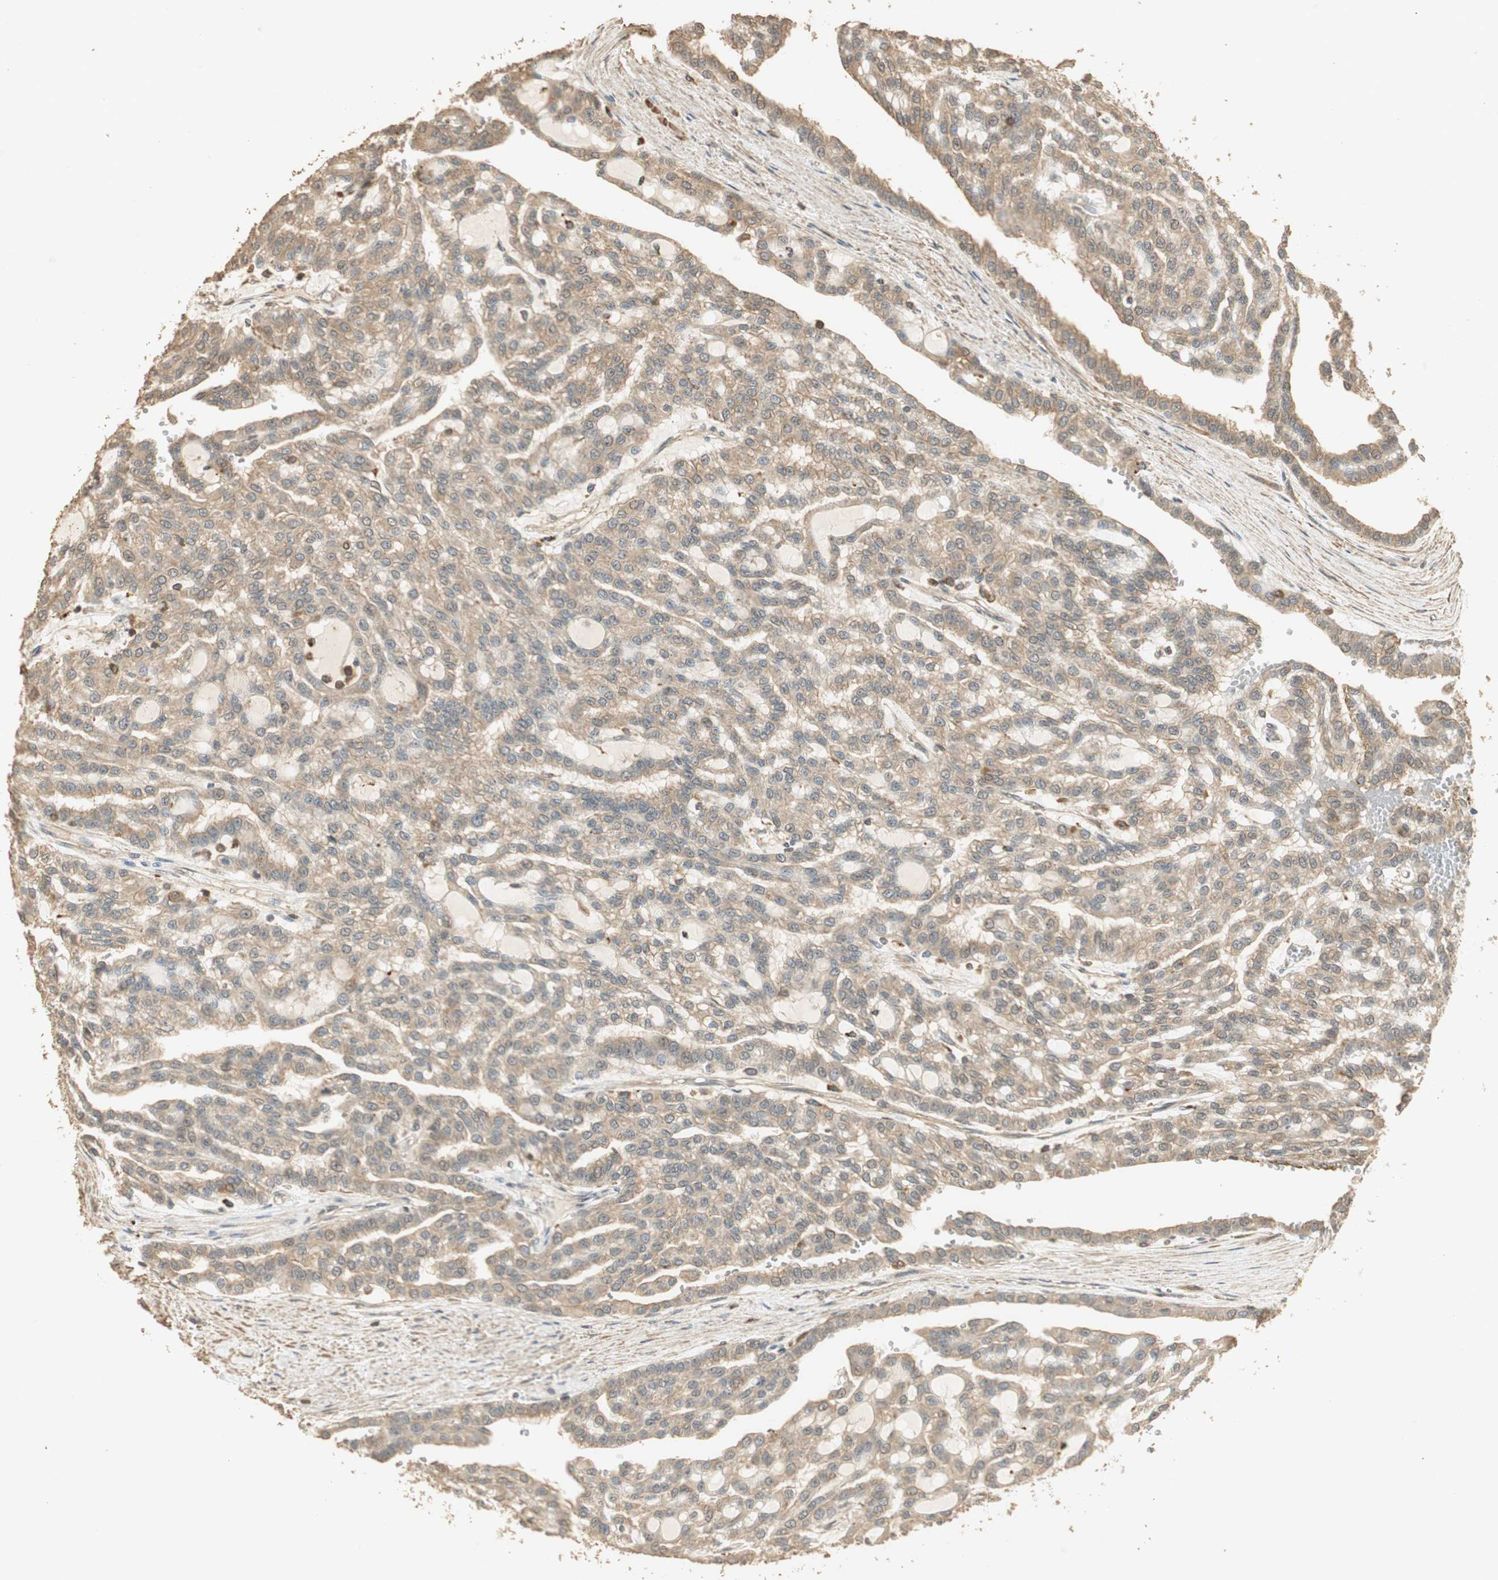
{"staining": {"intensity": "moderate", "quantity": ">75%", "location": "cytoplasmic/membranous"}, "tissue": "renal cancer", "cell_type": "Tumor cells", "image_type": "cancer", "snomed": [{"axis": "morphology", "description": "Adenocarcinoma, NOS"}, {"axis": "topography", "description": "Kidney"}], "caption": "There is medium levels of moderate cytoplasmic/membranous positivity in tumor cells of adenocarcinoma (renal), as demonstrated by immunohistochemical staining (brown color).", "gene": "USP2", "patient": {"sex": "male", "age": 63}}